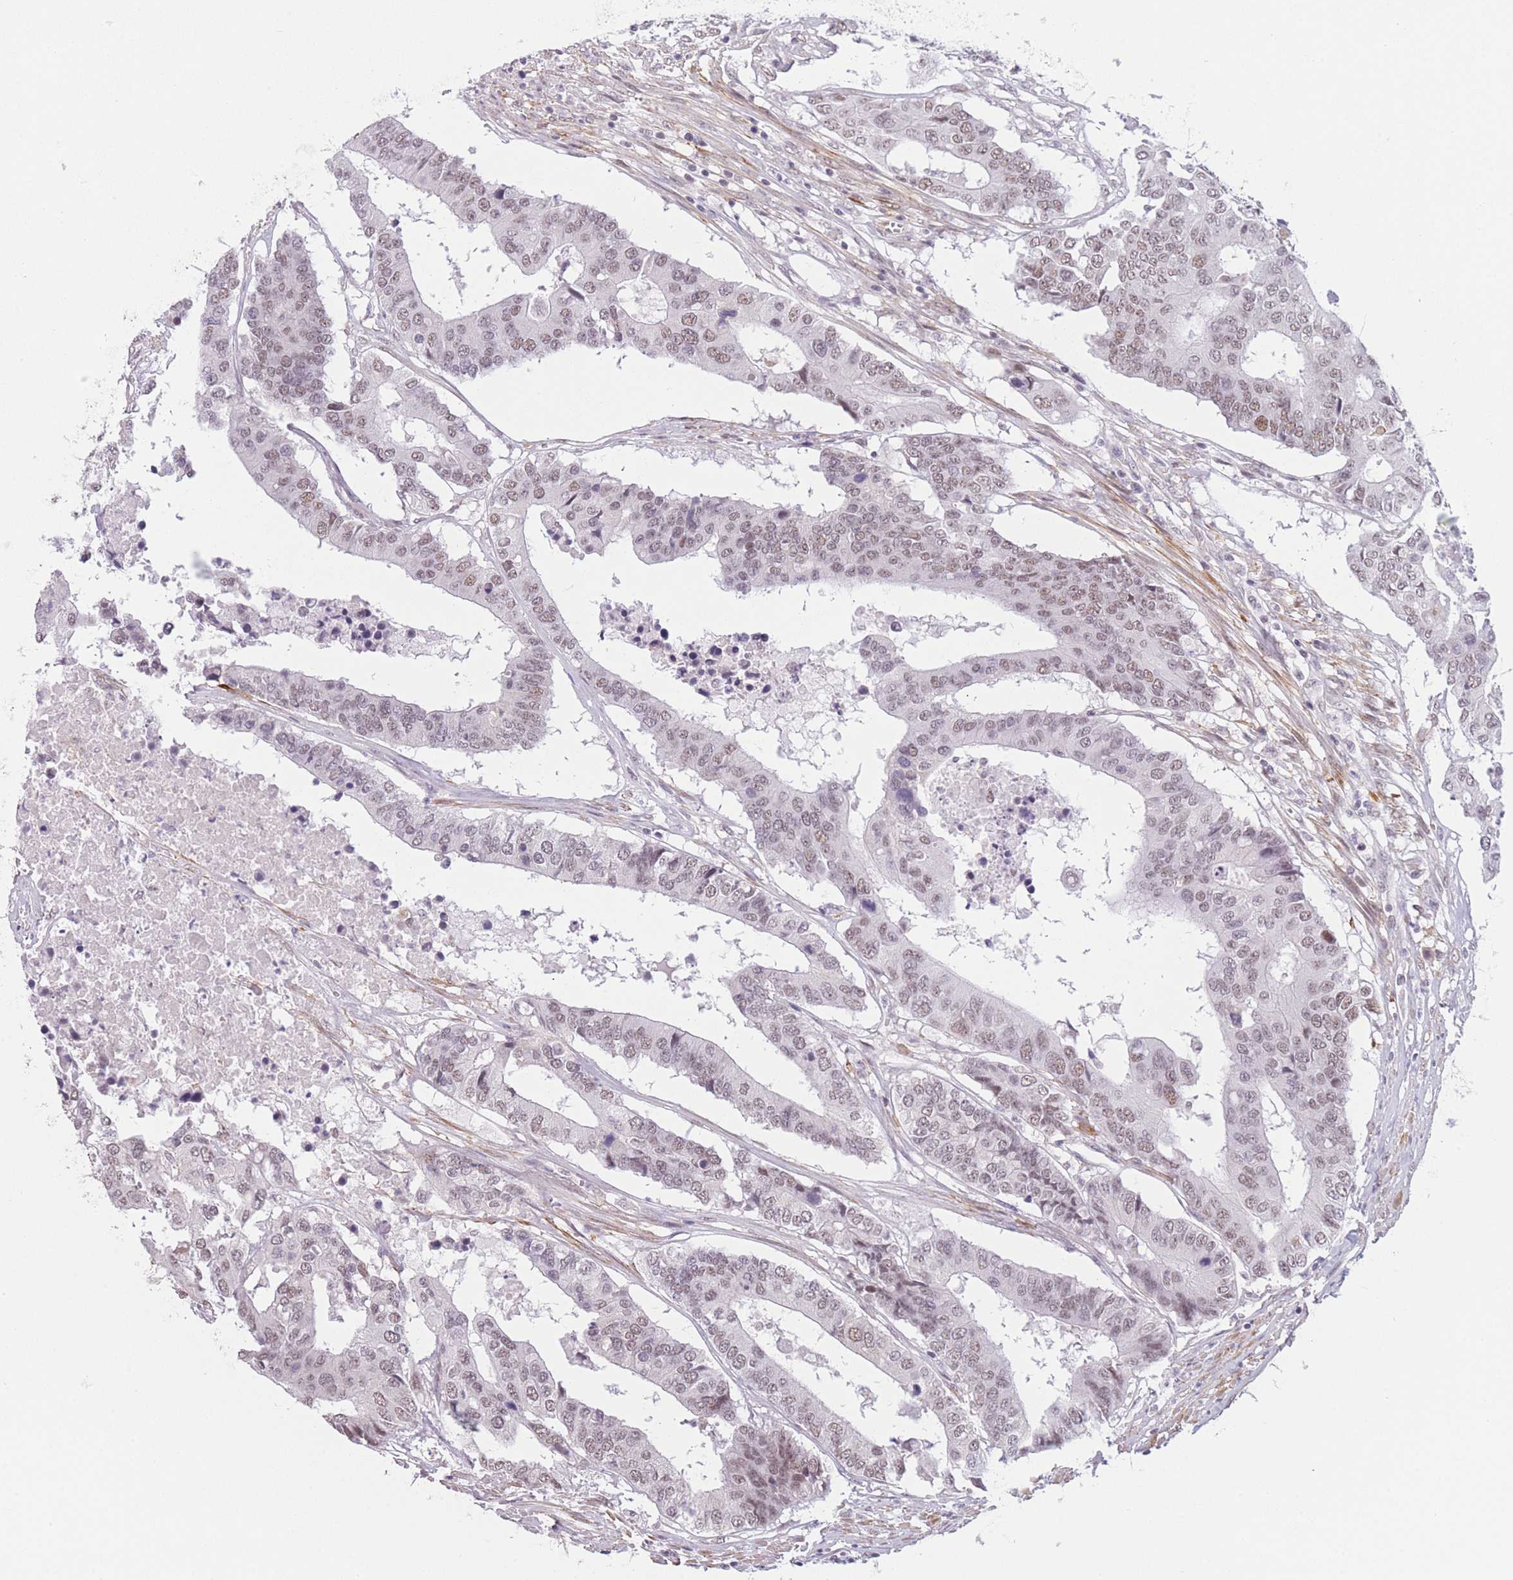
{"staining": {"intensity": "moderate", "quantity": ">75%", "location": "nuclear"}, "tissue": "colorectal cancer", "cell_type": "Tumor cells", "image_type": "cancer", "snomed": [{"axis": "morphology", "description": "Adenocarcinoma, NOS"}, {"axis": "topography", "description": "Colon"}], "caption": "This histopathology image reveals colorectal cancer stained with immunohistochemistry (IHC) to label a protein in brown. The nuclear of tumor cells show moderate positivity for the protein. Nuclei are counter-stained blue.", "gene": "SIN3B", "patient": {"sex": "male", "age": 77}}